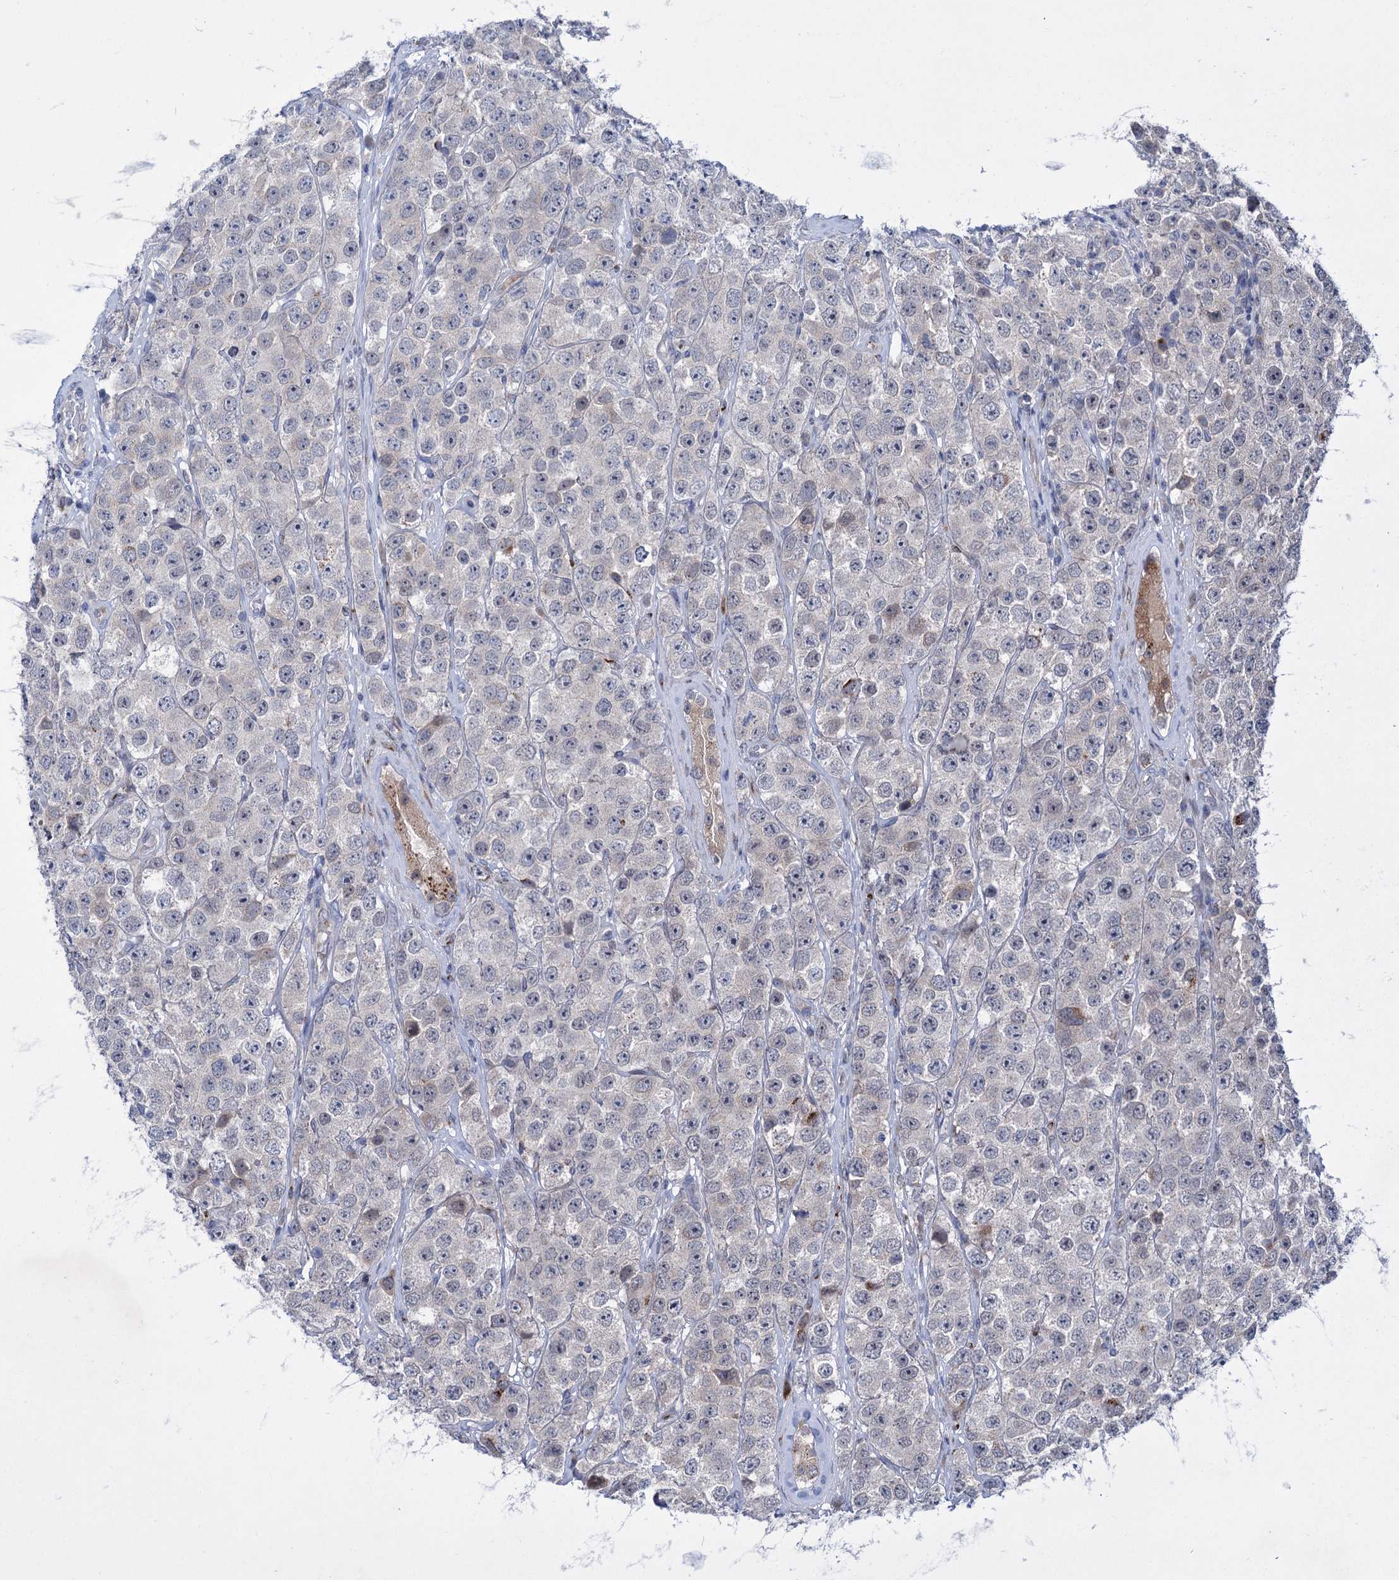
{"staining": {"intensity": "negative", "quantity": "none", "location": "none"}, "tissue": "testis cancer", "cell_type": "Tumor cells", "image_type": "cancer", "snomed": [{"axis": "morphology", "description": "Seminoma, NOS"}, {"axis": "topography", "description": "Testis"}], "caption": "Tumor cells are negative for protein expression in human testis cancer.", "gene": "ELP4", "patient": {"sex": "male", "age": 28}}